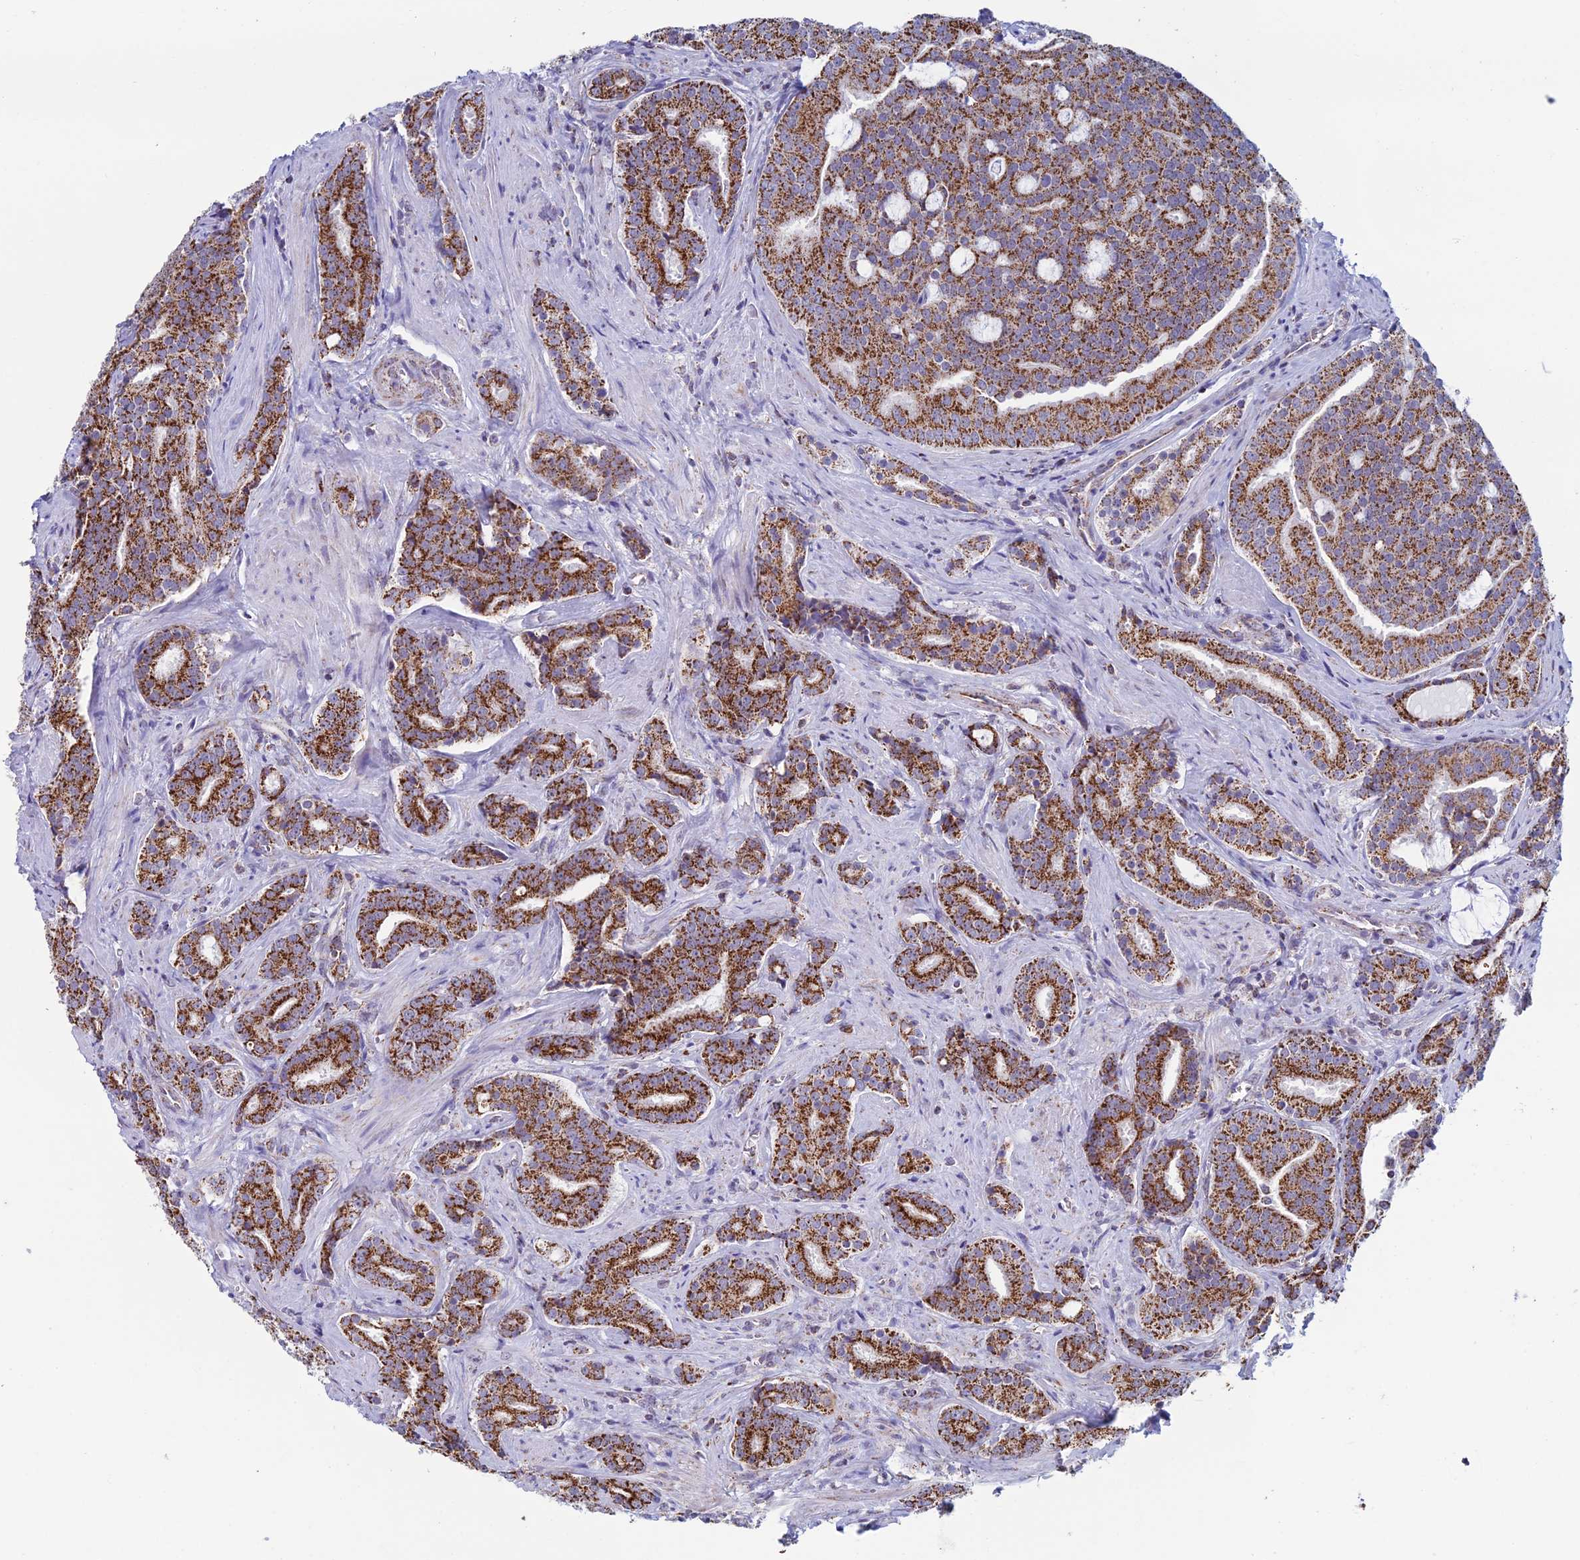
{"staining": {"intensity": "strong", "quantity": ">75%", "location": "cytoplasmic/membranous"}, "tissue": "prostate cancer", "cell_type": "Tumor cells", "image_type": "cancer", "snomed": [{"axis": "morphology", "description": "Adenocarcinoma, High grade"}, {"axis": "topography", "description": "Prostate"}], "caption": "This is a micrograph of immunohistochemistry (IHC) staining of prostate adenocarcinoma (high-grade), which shows strong staining in the cytoplasmic/membranous of tumor cells.", "gene": "ZNG1B", "patient": {"sex": "male", "age": 55}}